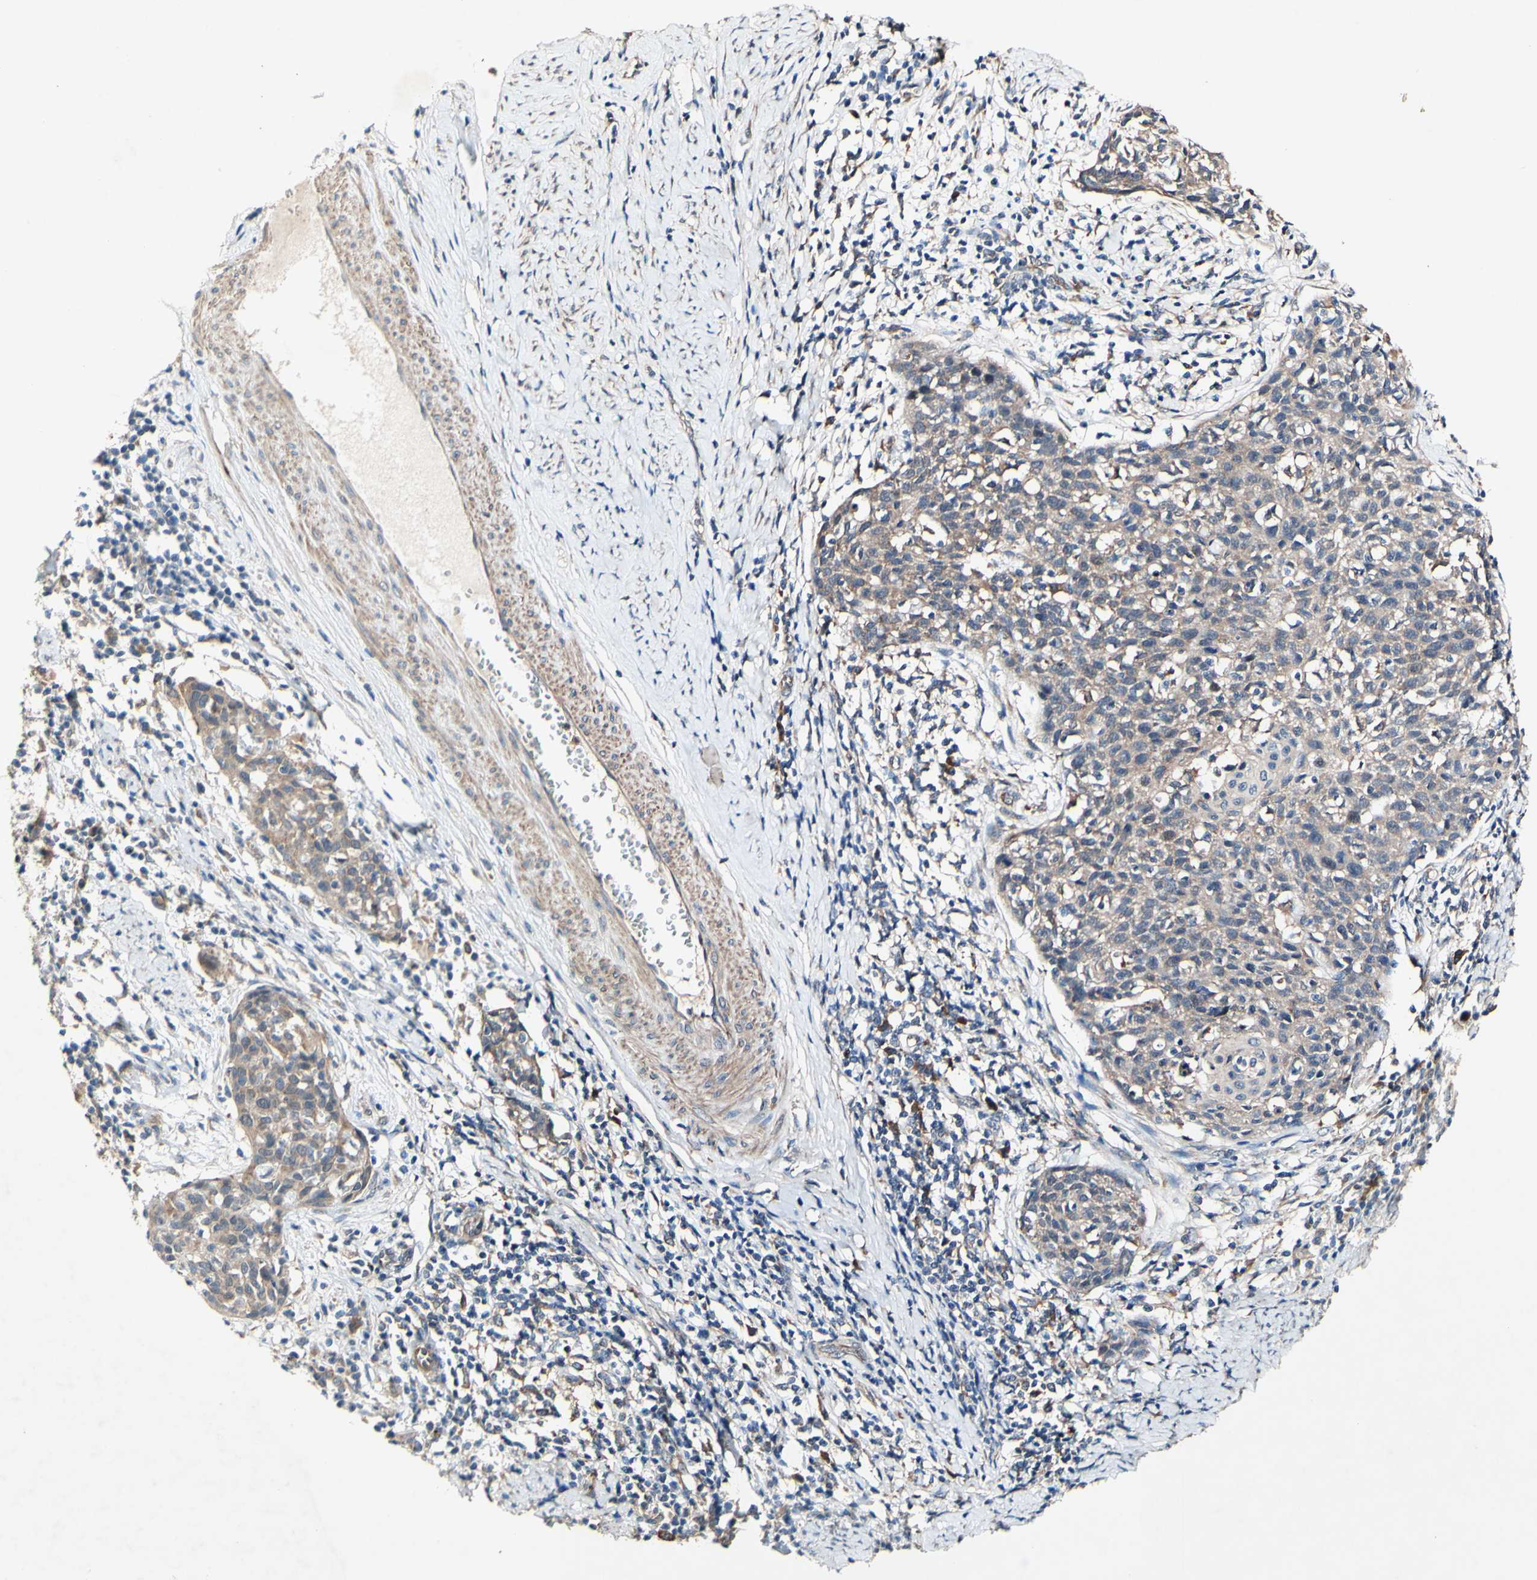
{"staining": {"intensity": "weak", "quantity": ">75%", "location": "cytoplasmic/membranous"}, "tissue": "cervical cancer", "cell_type": "Tumor cells", "image_type": "cancer", "snomed": [{"axis": "morphology", "description": "Squamous cell carcinoma, NOS"}, {"axis": "topography", "description": "Cervix"}], "caption": "IHC of squamous cell carcinoma (cervical) demonstrates low levels of weak cytoplasmic/membranous expression in approximately >75% of tumor cells.", "gene": "PDGFB", "patient": {"sex": "female", "age": 38}}